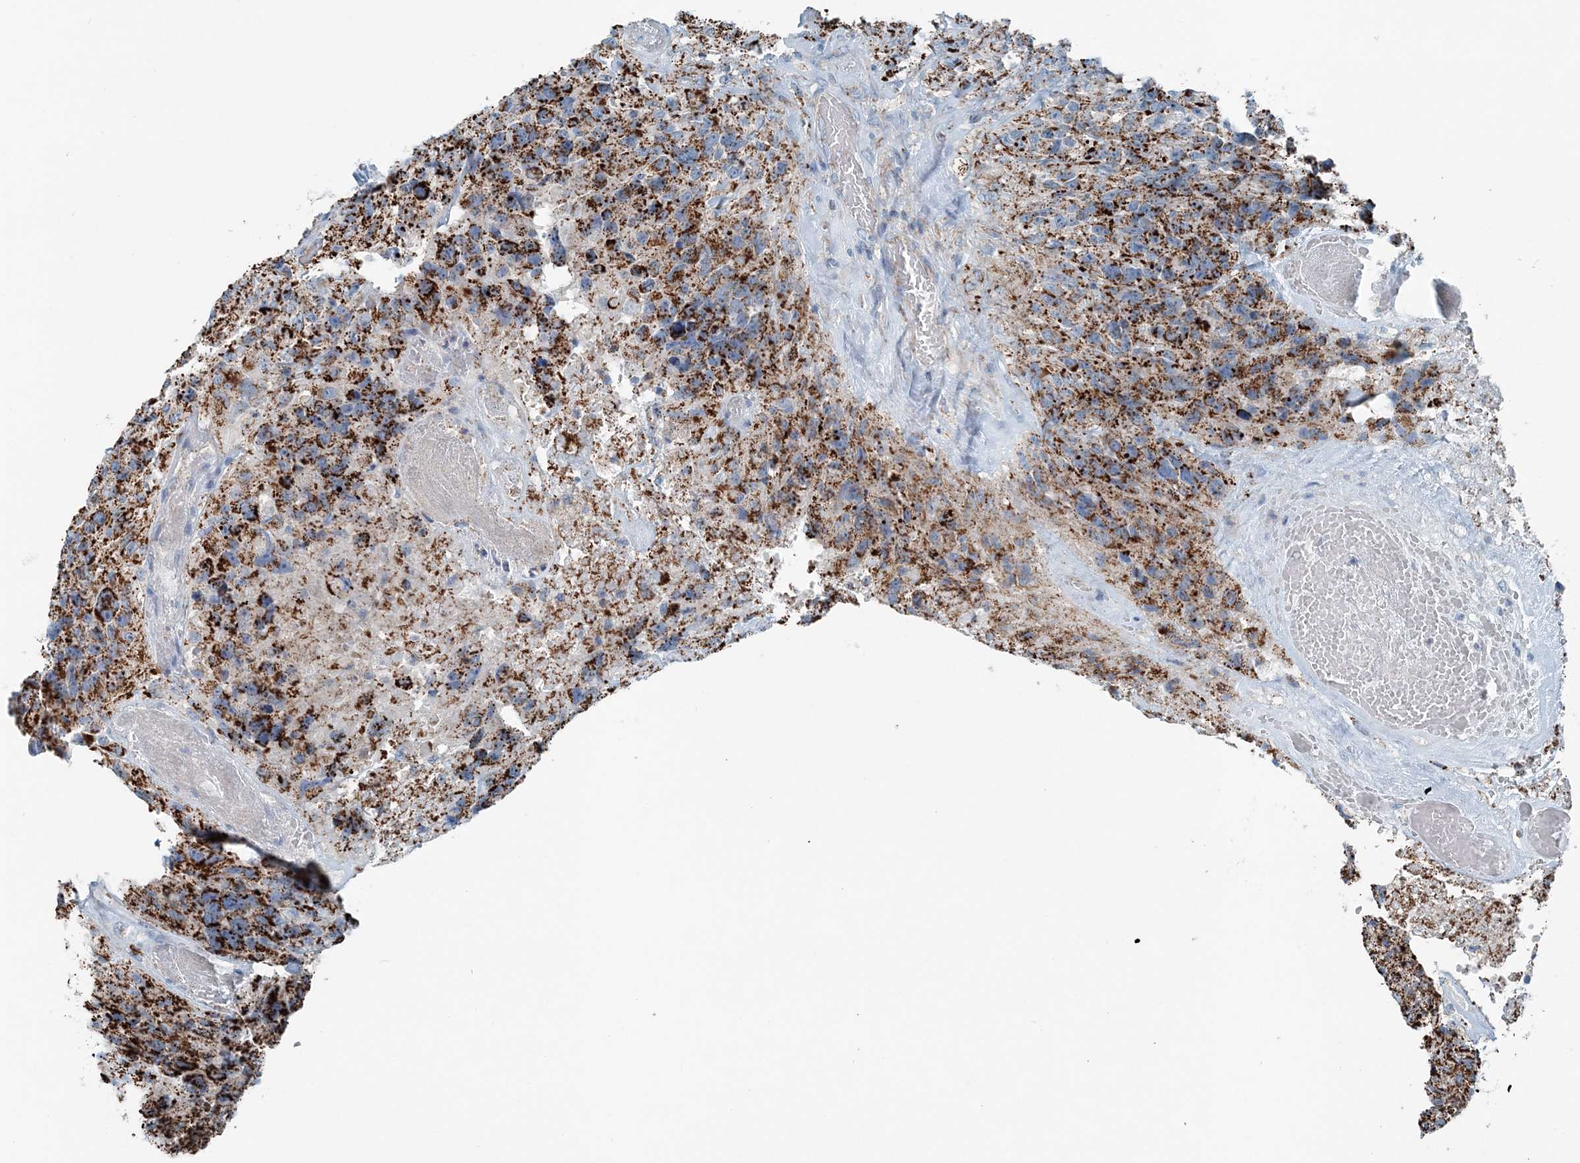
{"staining": {"intensity": "strong", "quantity": ">75%", "location": "cytoplasmic/membranous"}, "tissue": "glioma", "cell_type": "Tumor cells", "image_type": "cancer", "snomed": [{"axis": "morphology", "description": "Glioma, malignant, High grade"}, {"axis": "topography", "description": "Brain"}], "caption": "Human malignant high-grade glioma stained for a protein (brown) shows strong cytoplasmic/membranous positive expression in about >75% of tumor cells.", "gene": "INTU", "patient": {"sex": "male", "age": 69}}